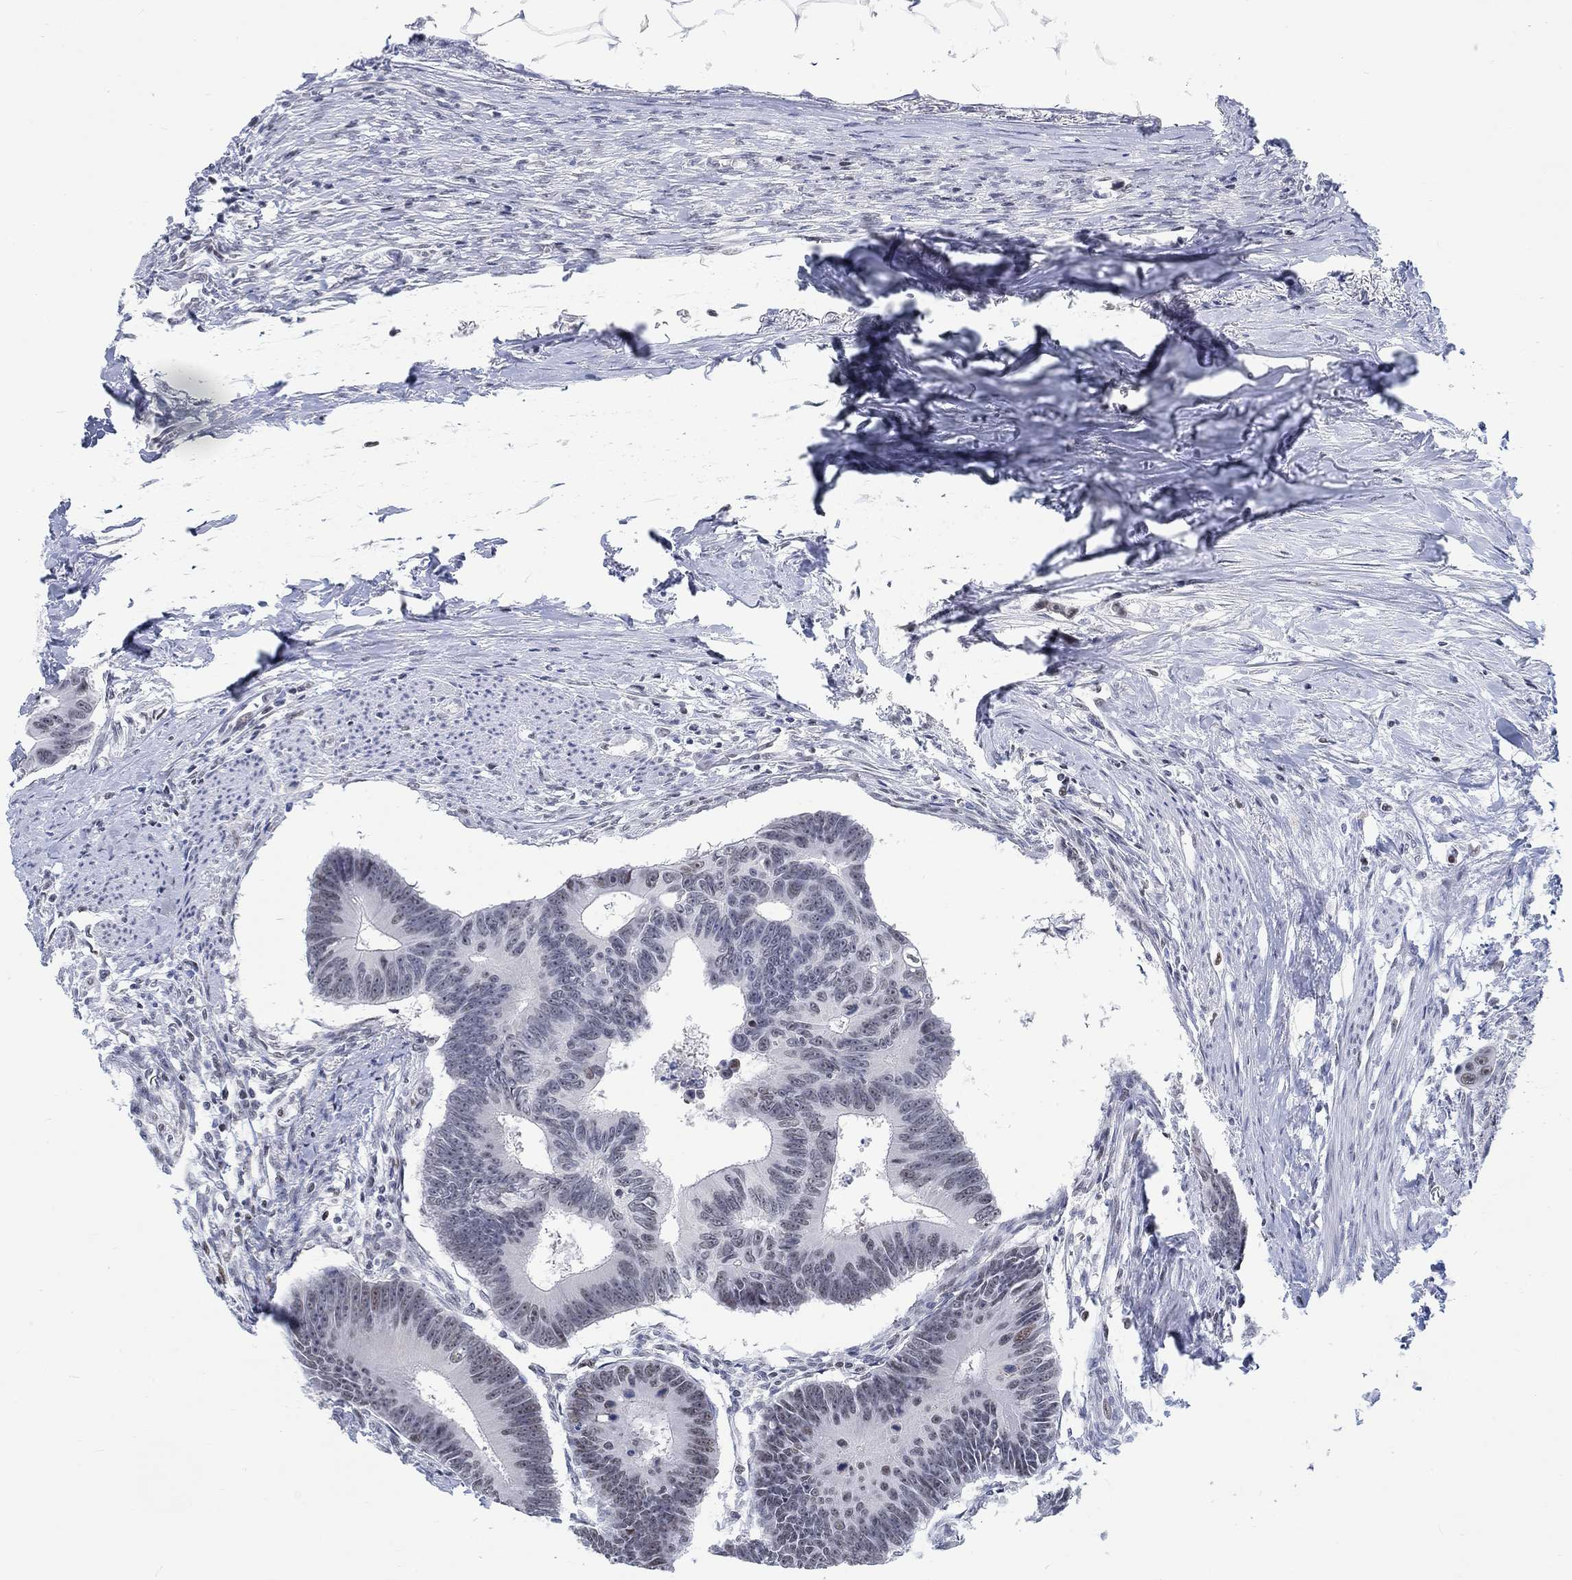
{"staining": {"intensity": "negative", "quantity": "none", "location": "none"}, "tissue": "colorectal cancer", "cell_type": "Tumor cells", "image_type": "cancer", "snomed": [{"axis": "morphology", "description": "Adenocarcinoma, NOS"}, {"axis": "topography", "description": "Colon"}], "caption": "Adenocarcinoma (colorectal) stained for a protein using immunohistochemistry (IHC) exhibits no expression tumor cells.", "gene": "KCNH8", "patient": {"sex": "male", "age": 70}}